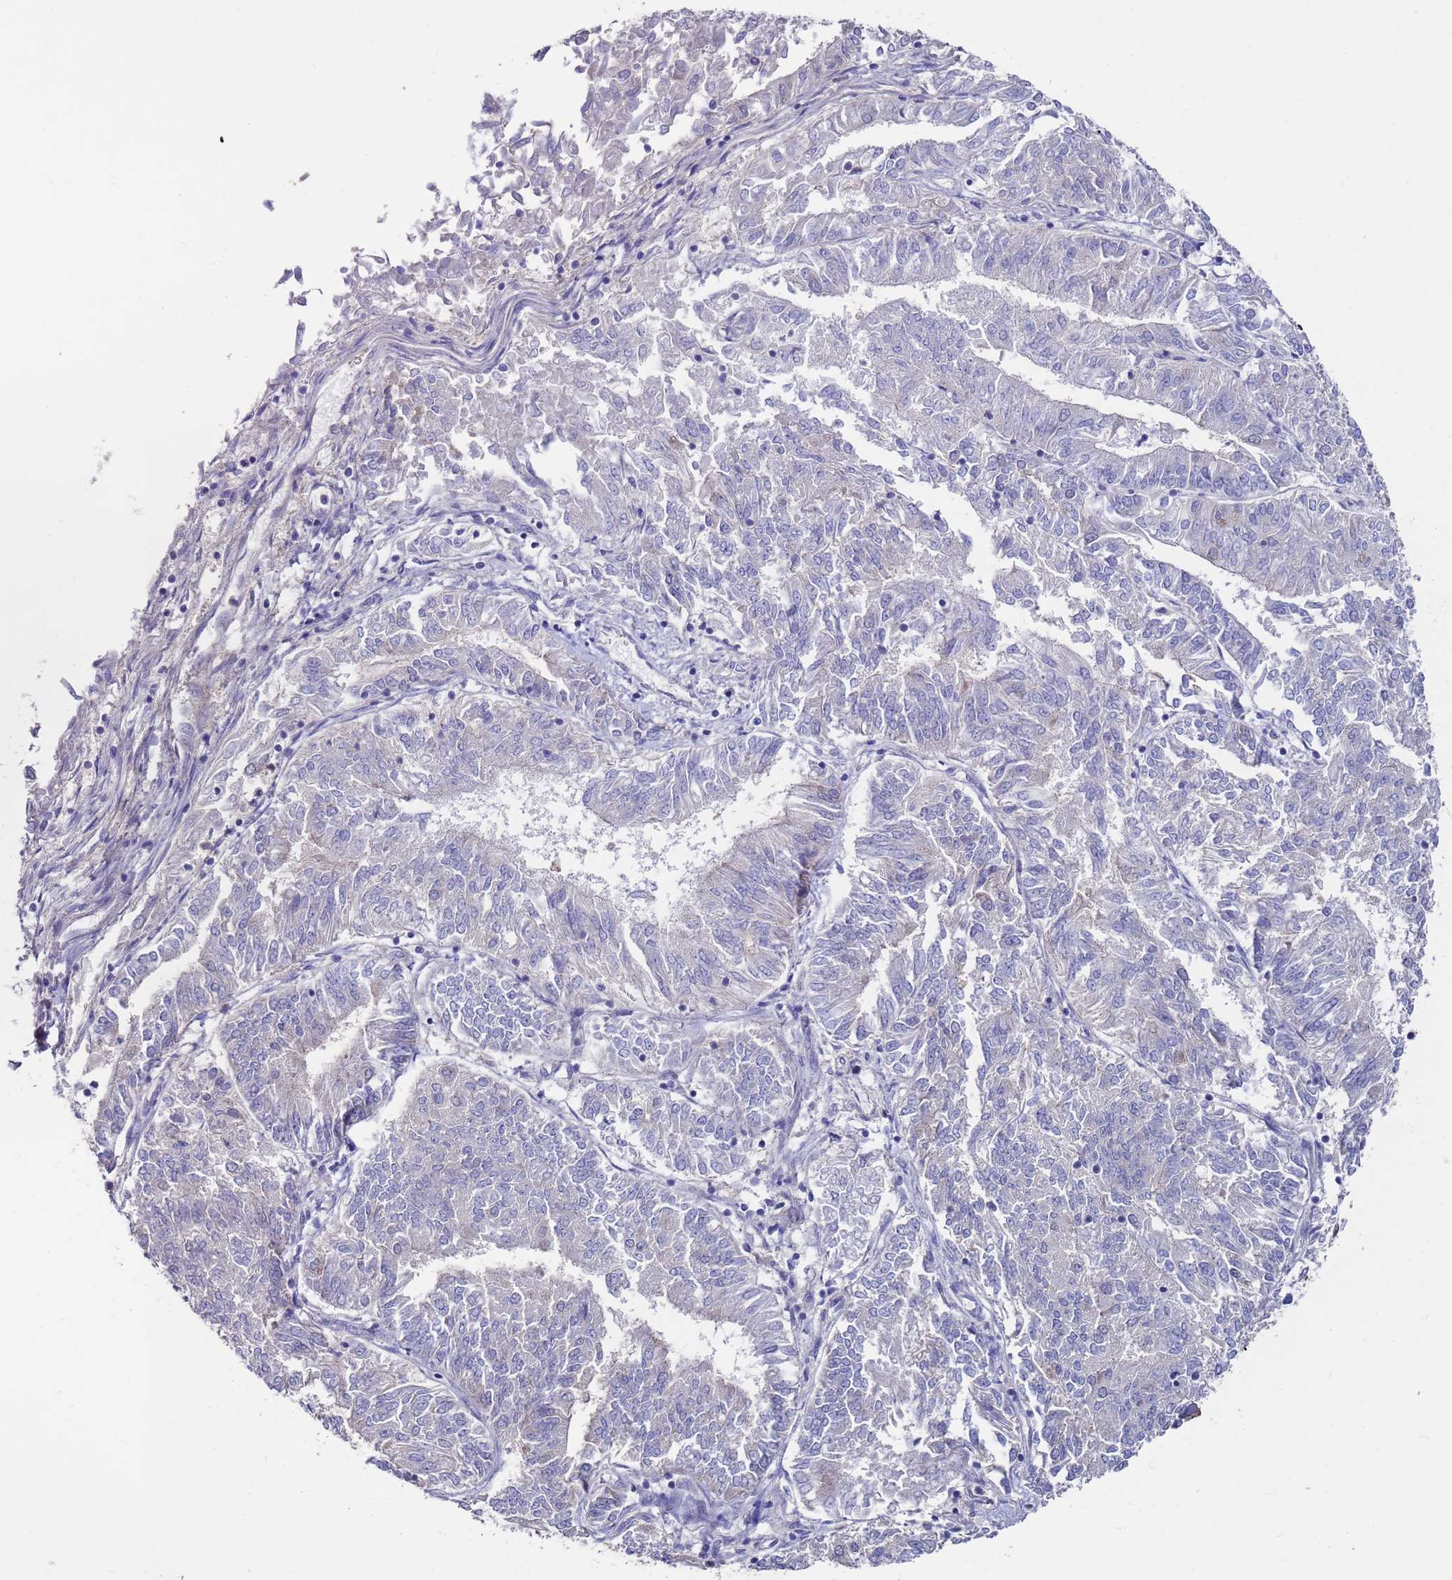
{"staining": {"intensity": "negative", "quantity": "none", "location": "none"}, "tissue": "endometrial cancer", "cell_type": "Tumor cells", "image_type": "cancer", "snomed": [{"axis": "morphology", "description": "Adenocarcinoma, NOS"}, {"axis": "topography", "description": "Endometrium"}], "caption": "Immunohistochemical staining of human endometrial cancer (adenocarcinoma) reveals no significant staining in tumor cells.", "gene": "KRTCAP3", "patient": {"sex": "female", "age": 58}}